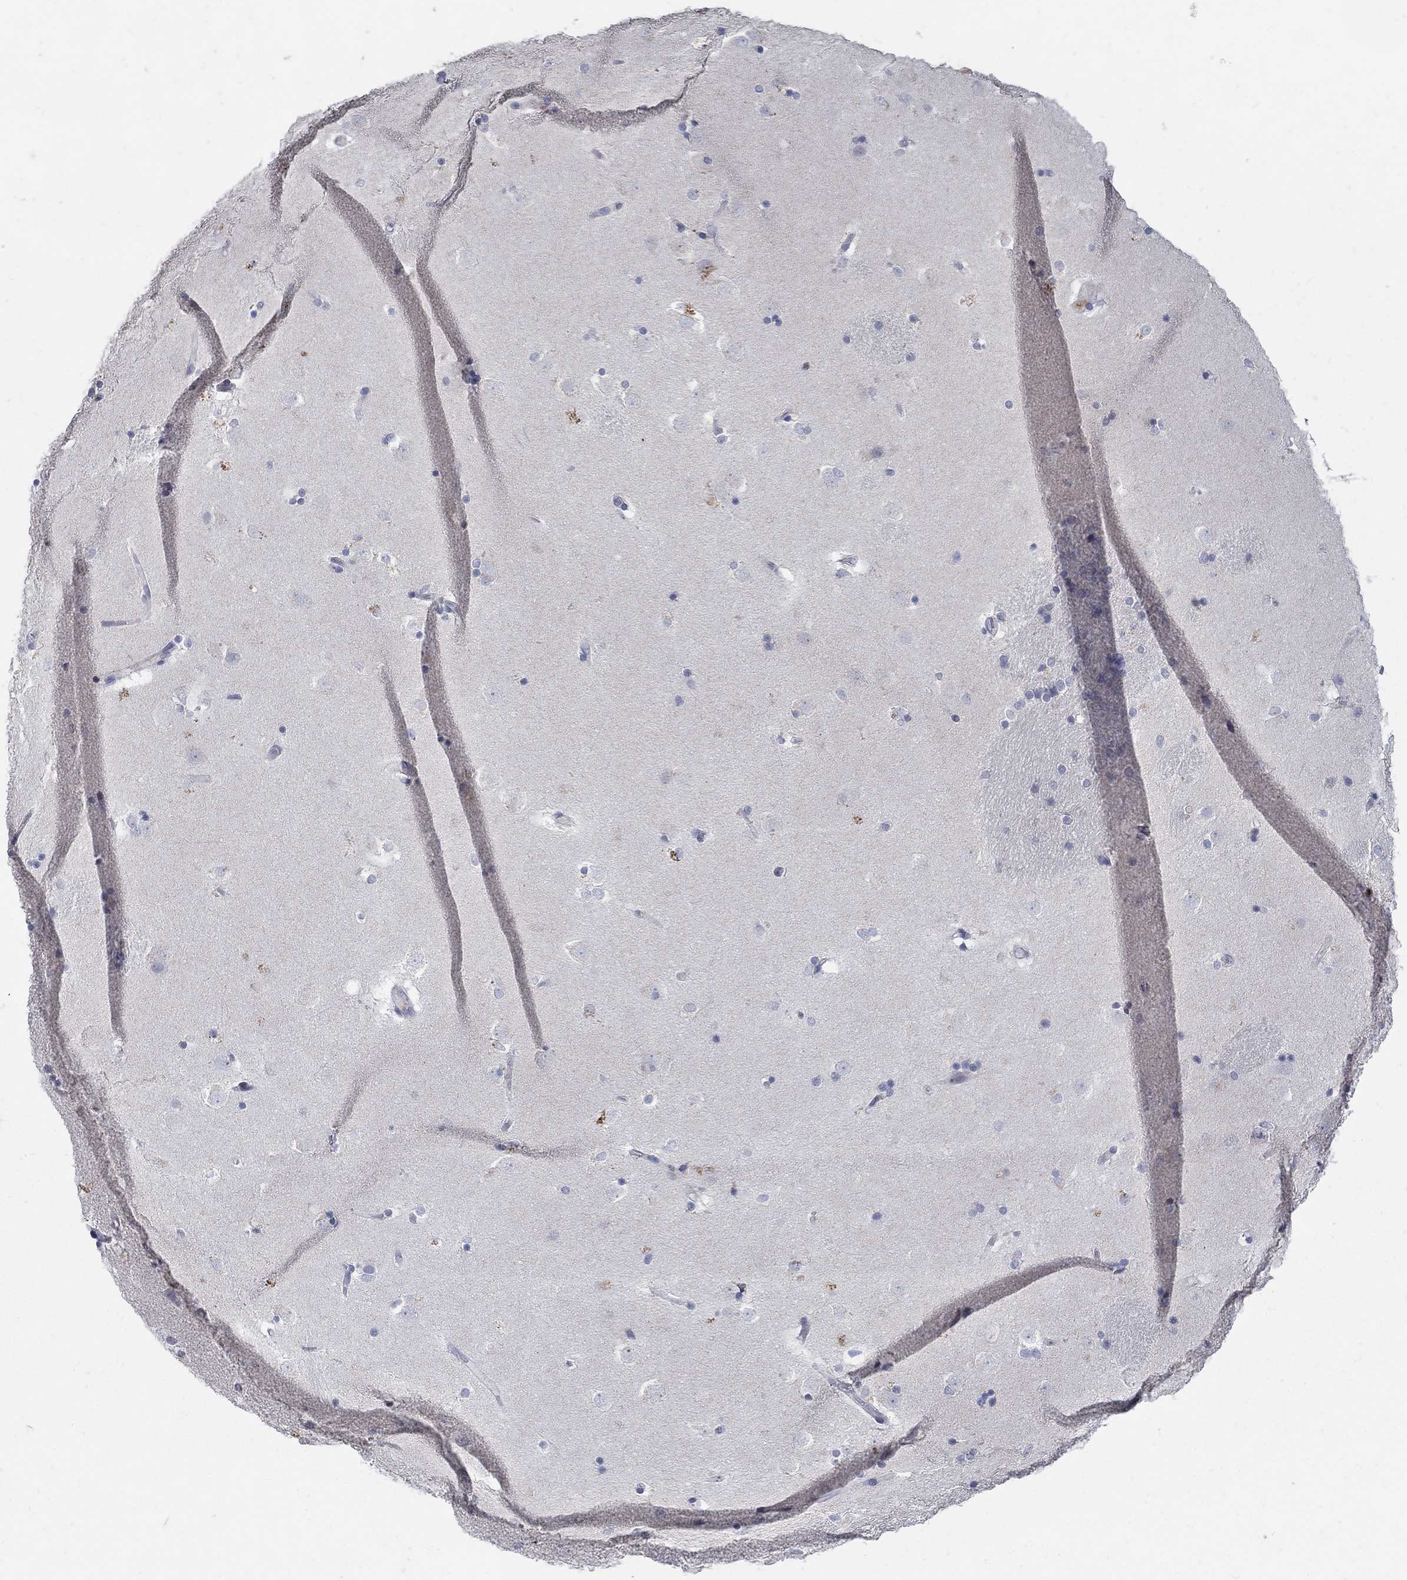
{"staining": {"intensity": "negative", "quantity": "none", "location": "none"}, "tissue": "caudate", "cell_type": "Glial cells", "image_type": "normal", "snomed": [{"axis": "morphology", "description": "Normal tissue, NOS"}, {"axis": "topography", "description": "Lateral ventricle wall"}], "caption": "High magnification brightfield microscopy of unremarkable caudate stained with DAB (brown) and counterstained with hematoxylin (blue): glial cells show no significant staining.", "gene": "HMX2", "patient": {"sex": "male", "age": 51}}